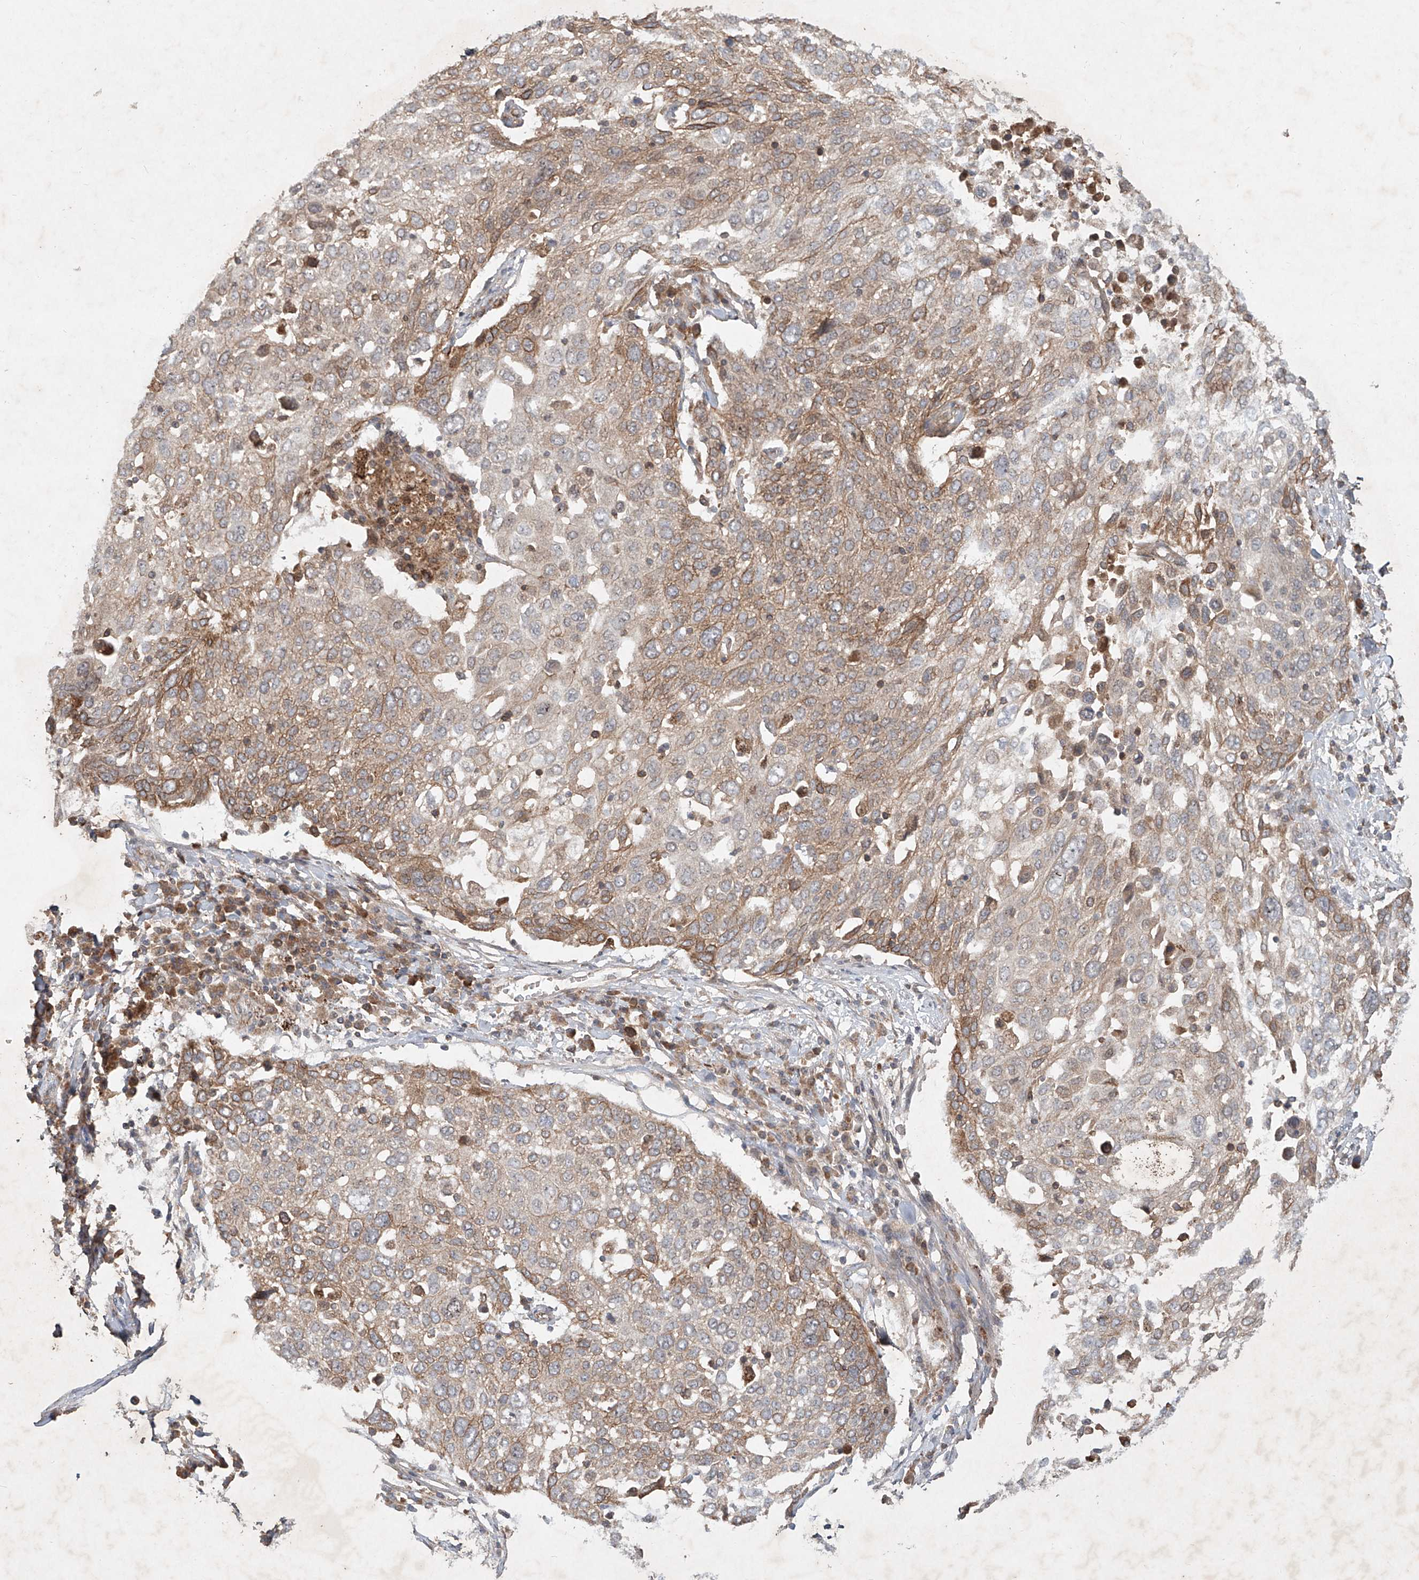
{"staining": {"intensity": "weak", "quantity": ">75%", "location": "cytoplasmic/membranous"}, "tissue": "lung cancer", "cell_type": "Tumor cells", "image_type": "cancer", "snomed": [{"axis": "morphology", "description": "Squamous cell carcinoma, NOS"}, {"axis": "topography", "description": "Lung"}], "caption": "This micrograph displays immunohistochemistry staining of human lung squamous cell carcinoma, with low weak cytoplasmic/membranous staining in approximately >75% of tumor cells.", "gene": "IER5", "patient": {"sex": "male", "age": 65}}